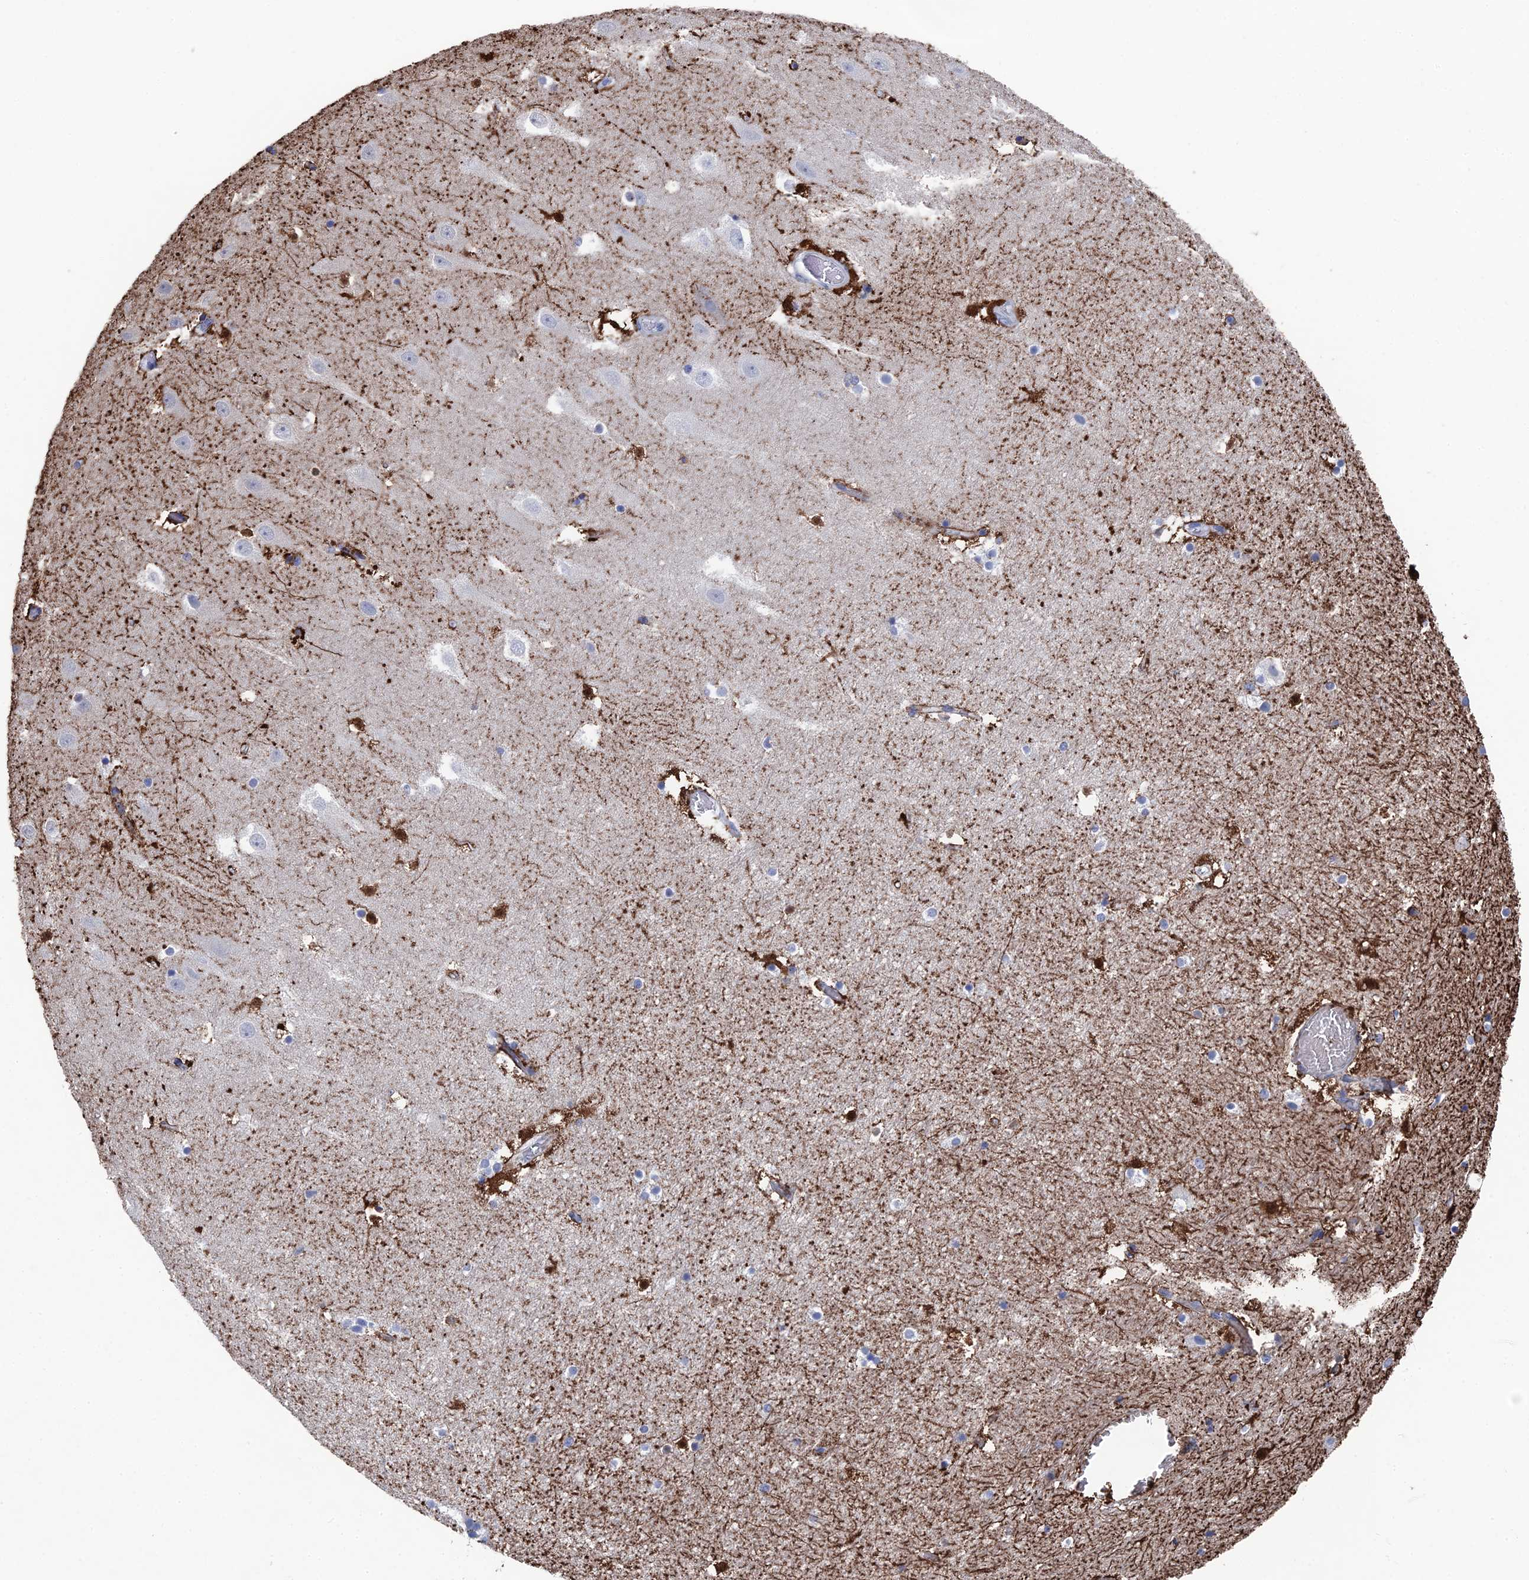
{"staining": {"intensity": "strong", "quantity": "<25%", "location": "cytoplasmic/membranous,nuclear"}, "tissue": "hippocampus", "cell_type": "Glial cells", "image_type": "normal", "snomed": [{"axis": "morphology", "description": "Normal tissue, NOS"}, {"axis": "topography", "description": "Hippocampus"}], "caption": "Unremarkable hippocampus exhibits strong cytoplasmic/membranous,nuclear expression in approximately <25% of glial cells.", "gene": "GFAP", "patient": {"sex": "female", "age": 52}}